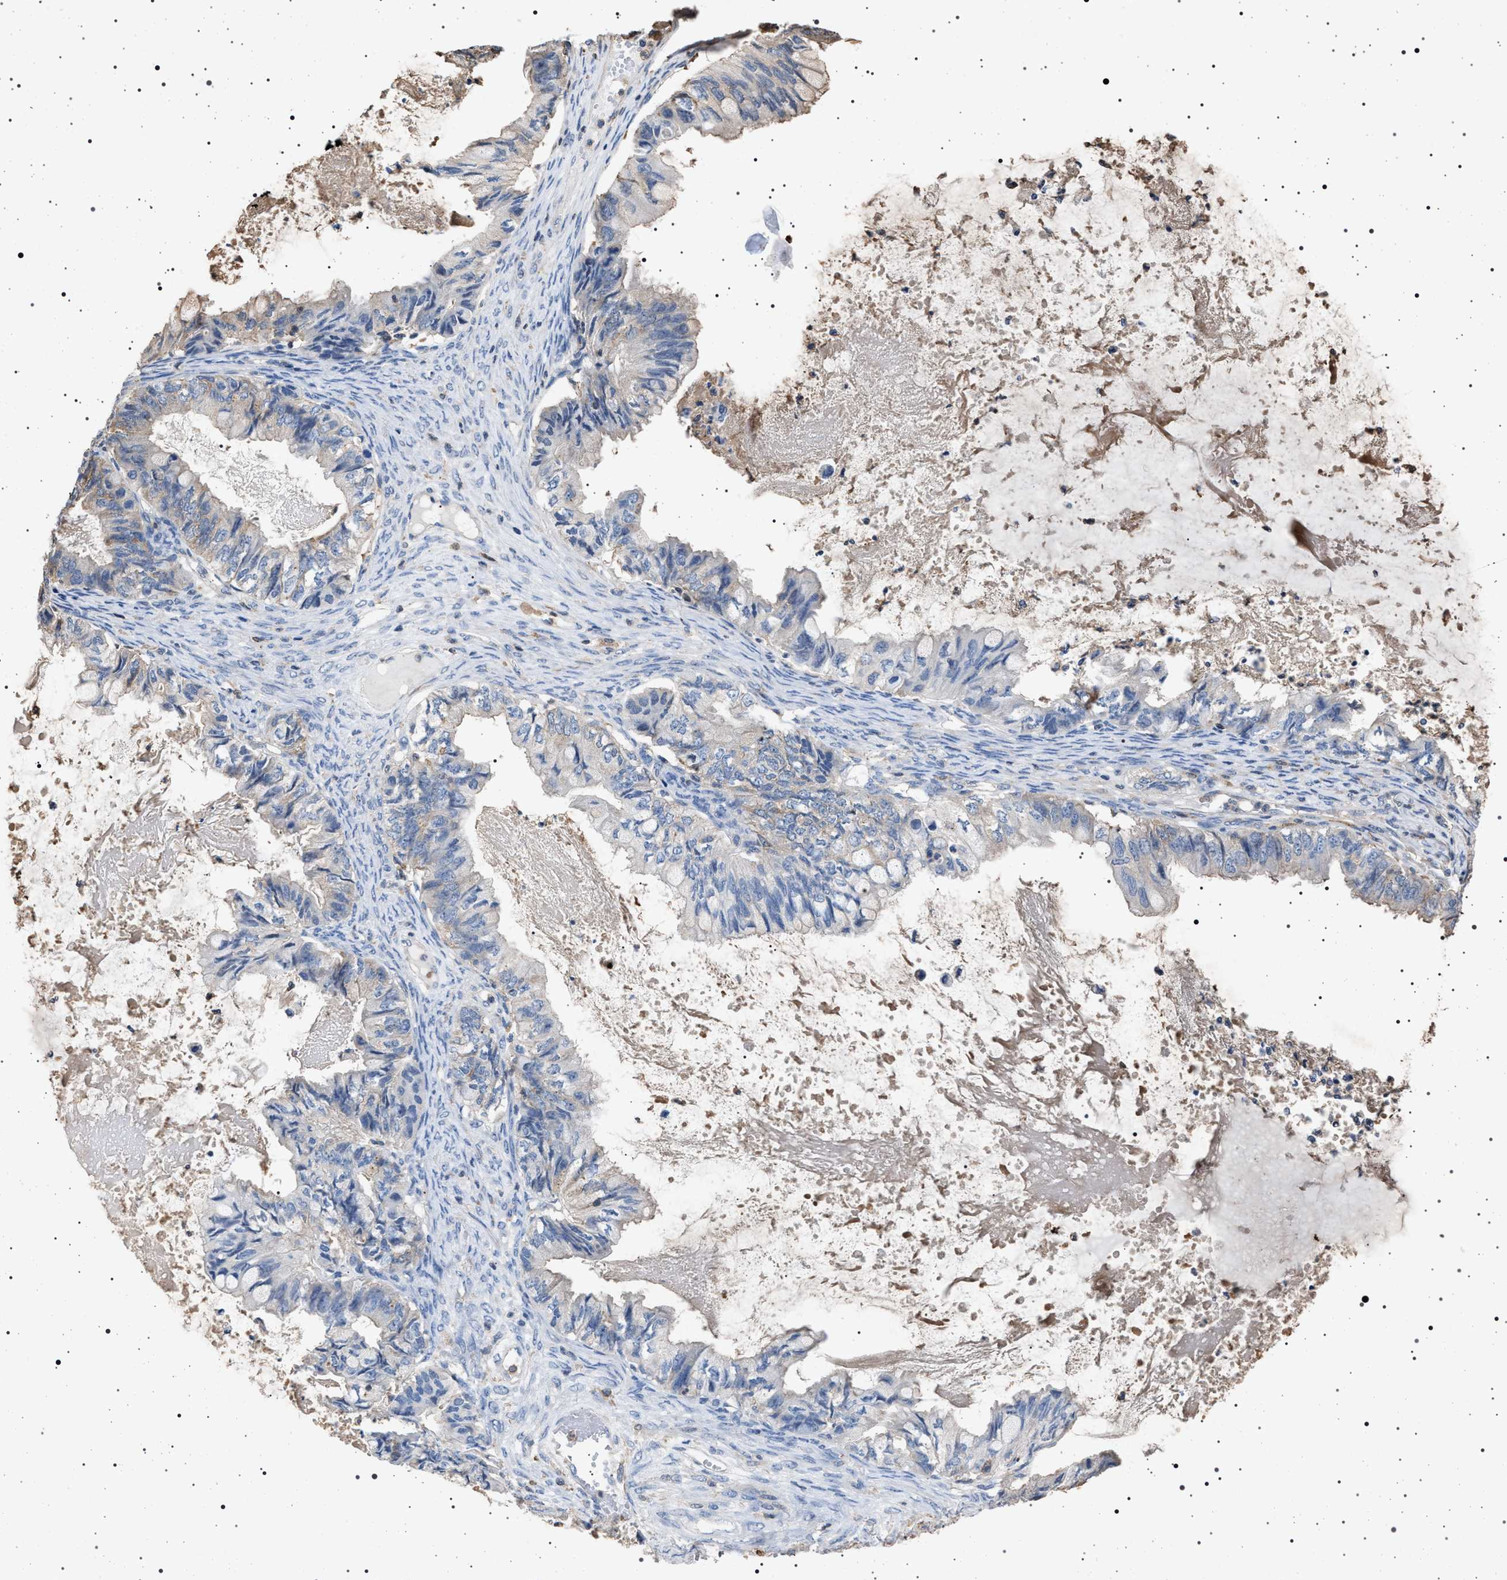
{"staining": {"intensity": "negative", "quantity": "none", "location": "none"}, "tissue": "ovarian cancer", "cell_type": "Tumor cells", "image_type": "cancer", "snomed": [{"axis": "morphology", "description": "Cystadenocarcinoma, mucinous, NOS"}, {"axis": "topography", "description": "Ovary"}], "caption": "This is an immunohistochemistry (IHC) histopathology image of human mucinous cystadenocarcinoma (ovarian). There is no positivity in tumor cells.", "gene": "SMAP2", "patient": {"sex": "female", "age": 80}}